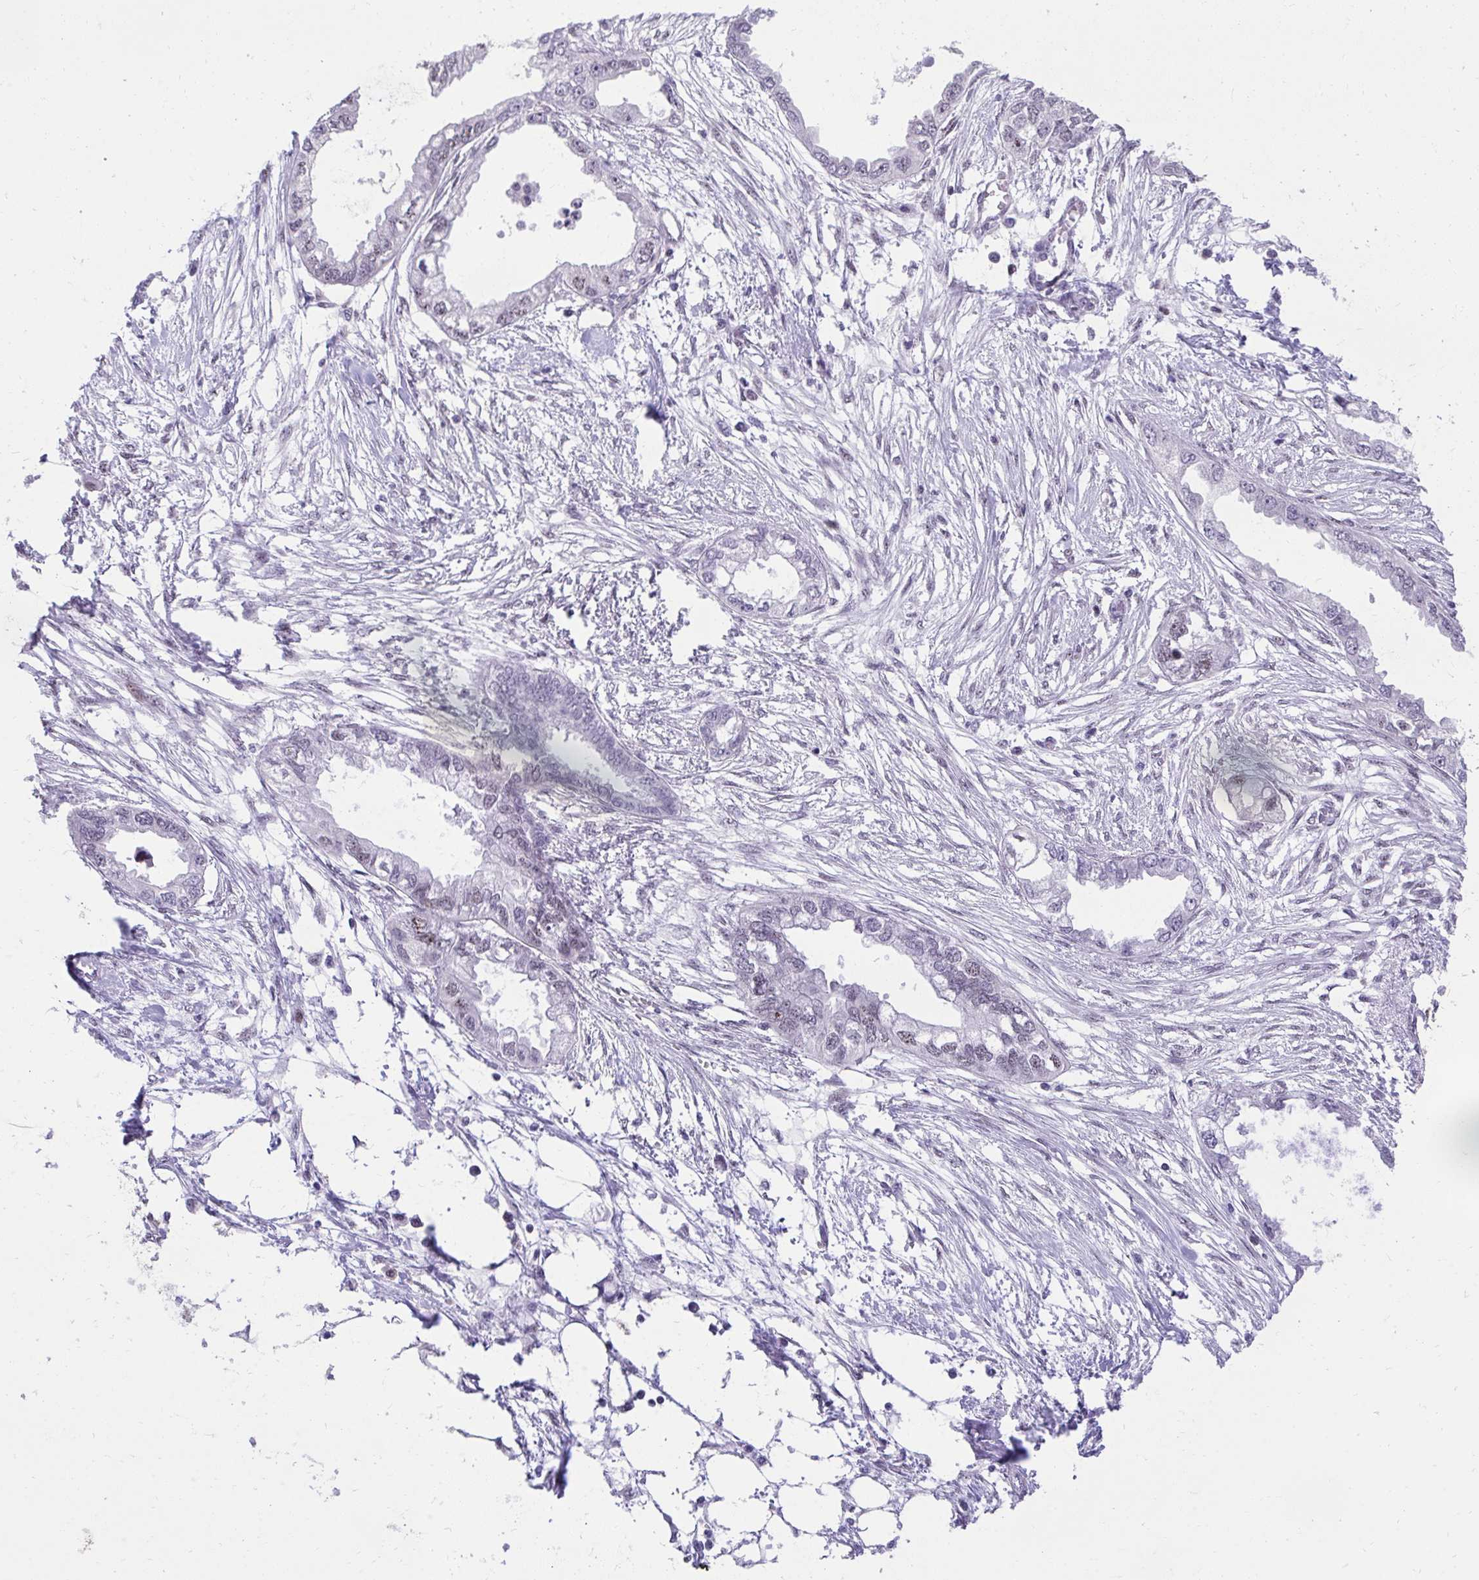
{"staining": {"intensity": "weak", "quantity": "<25%", "location": "nuclear"}, "tissue": "endometrial cancer", "cell_type": "Tumor cells", "image_type": "cancer", "snomed": [{"axis": "morphology", "description": "Adenocarcinoma, NOS"}, {"axis": "morphology", "description": "Adenocarcinoma, metastatic, NOS"}, {"axis": "topography", "description": "Adipose tissue"}, {"axis": "topography", "description": "Endometrium"}], "caption": "Tumor cells show no significant positivity in adenocarcinoma (endometrial).", "gene": "HOXA4", "patient": {"sex": "female", "age": 67}}